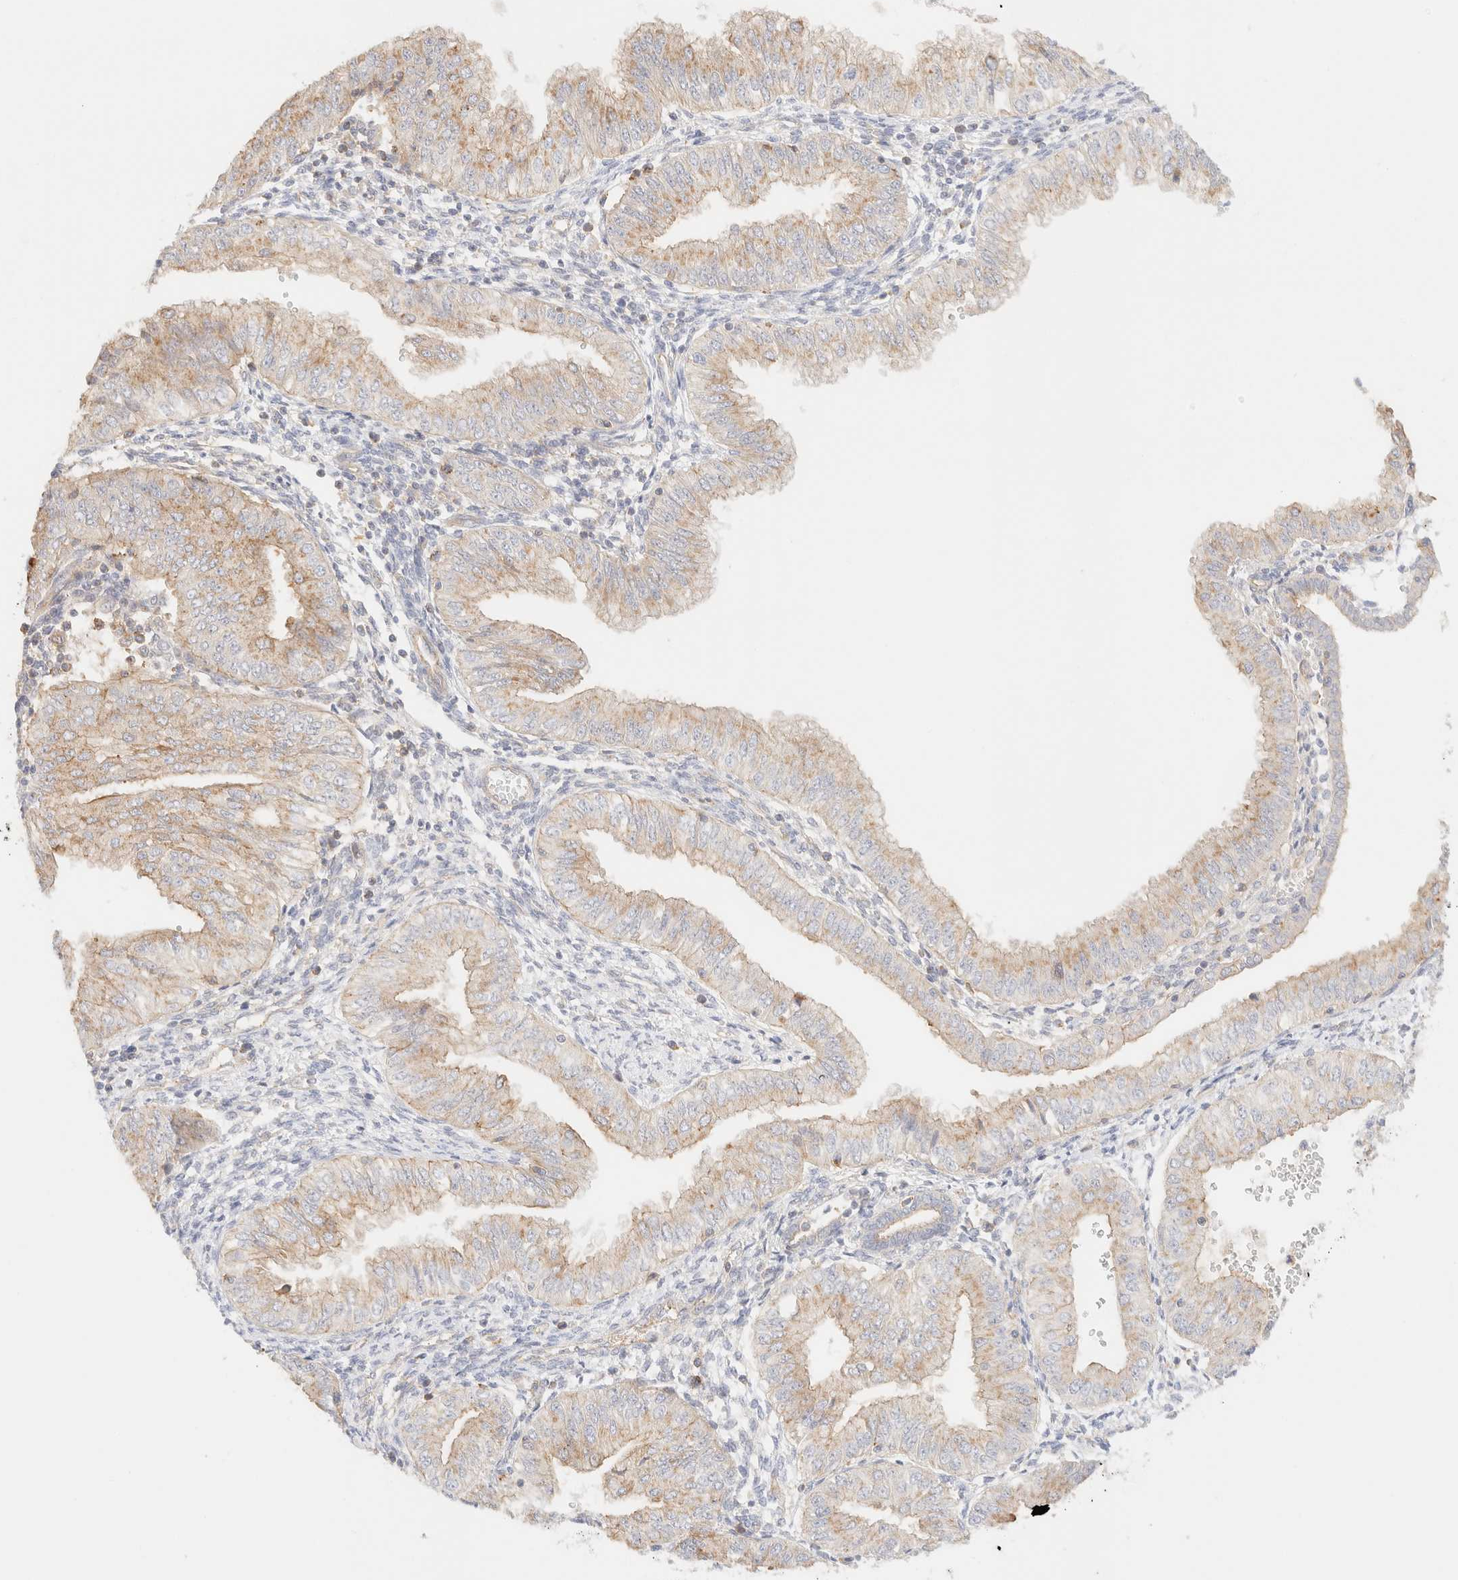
{"staining": {"intensity": "weak", "quantity": ">75%", "location": "cytoplasmic/membranous"}, "tissue": "endometrial cancer", "cell_type": "Tumor cells", "image_type": "cancer", "snomed": [{"axis": "morphology", "description": "Normal tissue, NOS"}, {"axis": "morphology", "description": "Adenocarcinoma, NOS"}, {"axis": "topography", "description": "Endometrium"}], "caption": "Weak cytoplasmic/membranous expression is present in about >75% of tumor cells in endometrial adenocarcinoma.", "gene": "MYO10", "patient": {"sex": "female", "age": 53}}